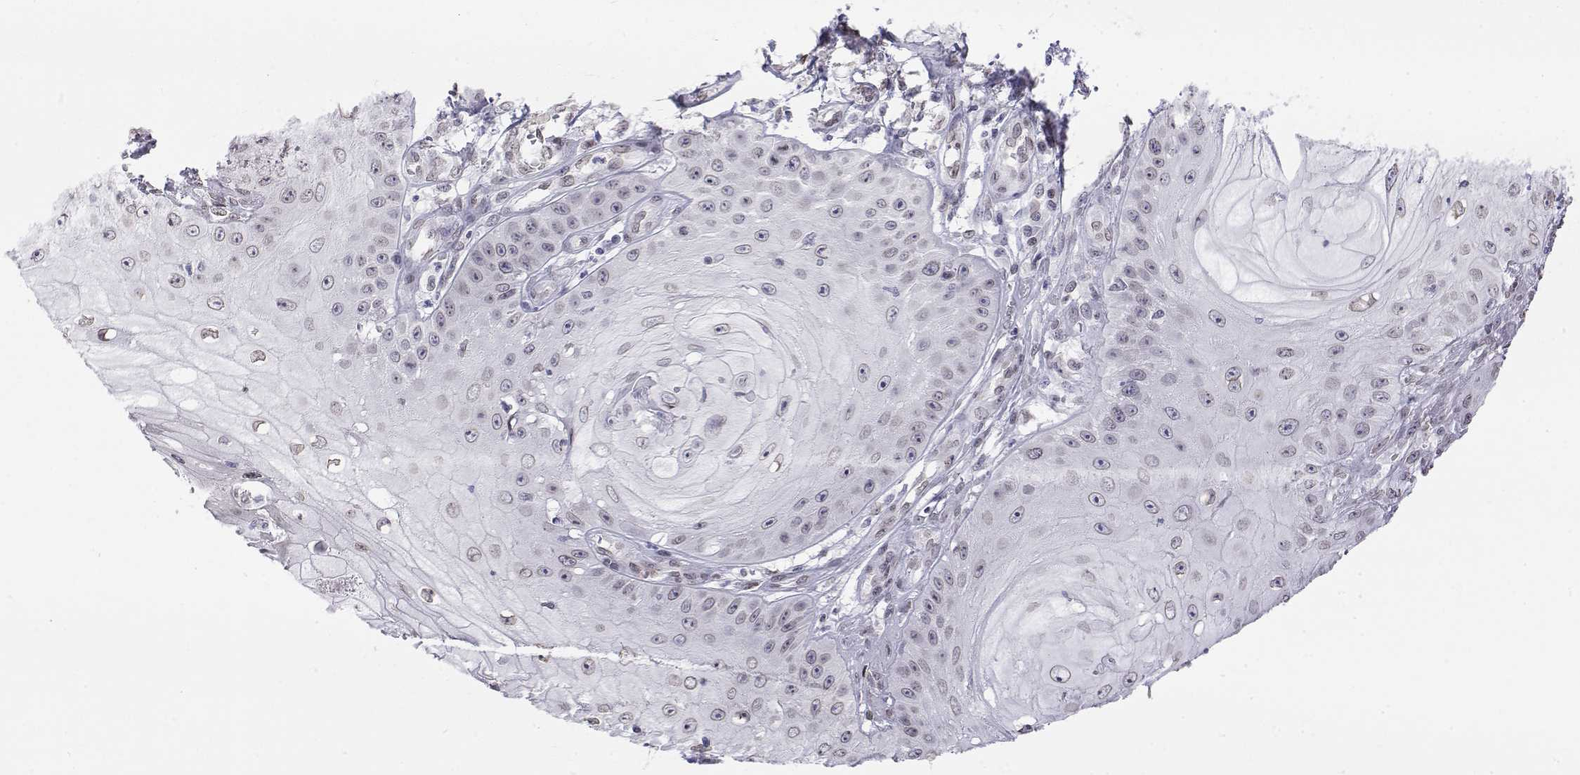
{"staining": {"intensity": "weak", "quantity": "25%-75%", "location": "nuclear"}, "tissue": "skin cancer", "cell_type": "Tumor cells", "image_type": "cancer", "snomed": [{"axis": "morphology", "description": "Squamous cell carcinoma, NOS"}, {"axis": "topography", "description": "Skin"}], "caption": "Weak nuclear expression is appreciated in approximately 25%-75% of tumor cells in skin cancer (squamous cell carcinoma).", "gene": "ZNF532", "patient": {"sex": "male", "age": 70}}